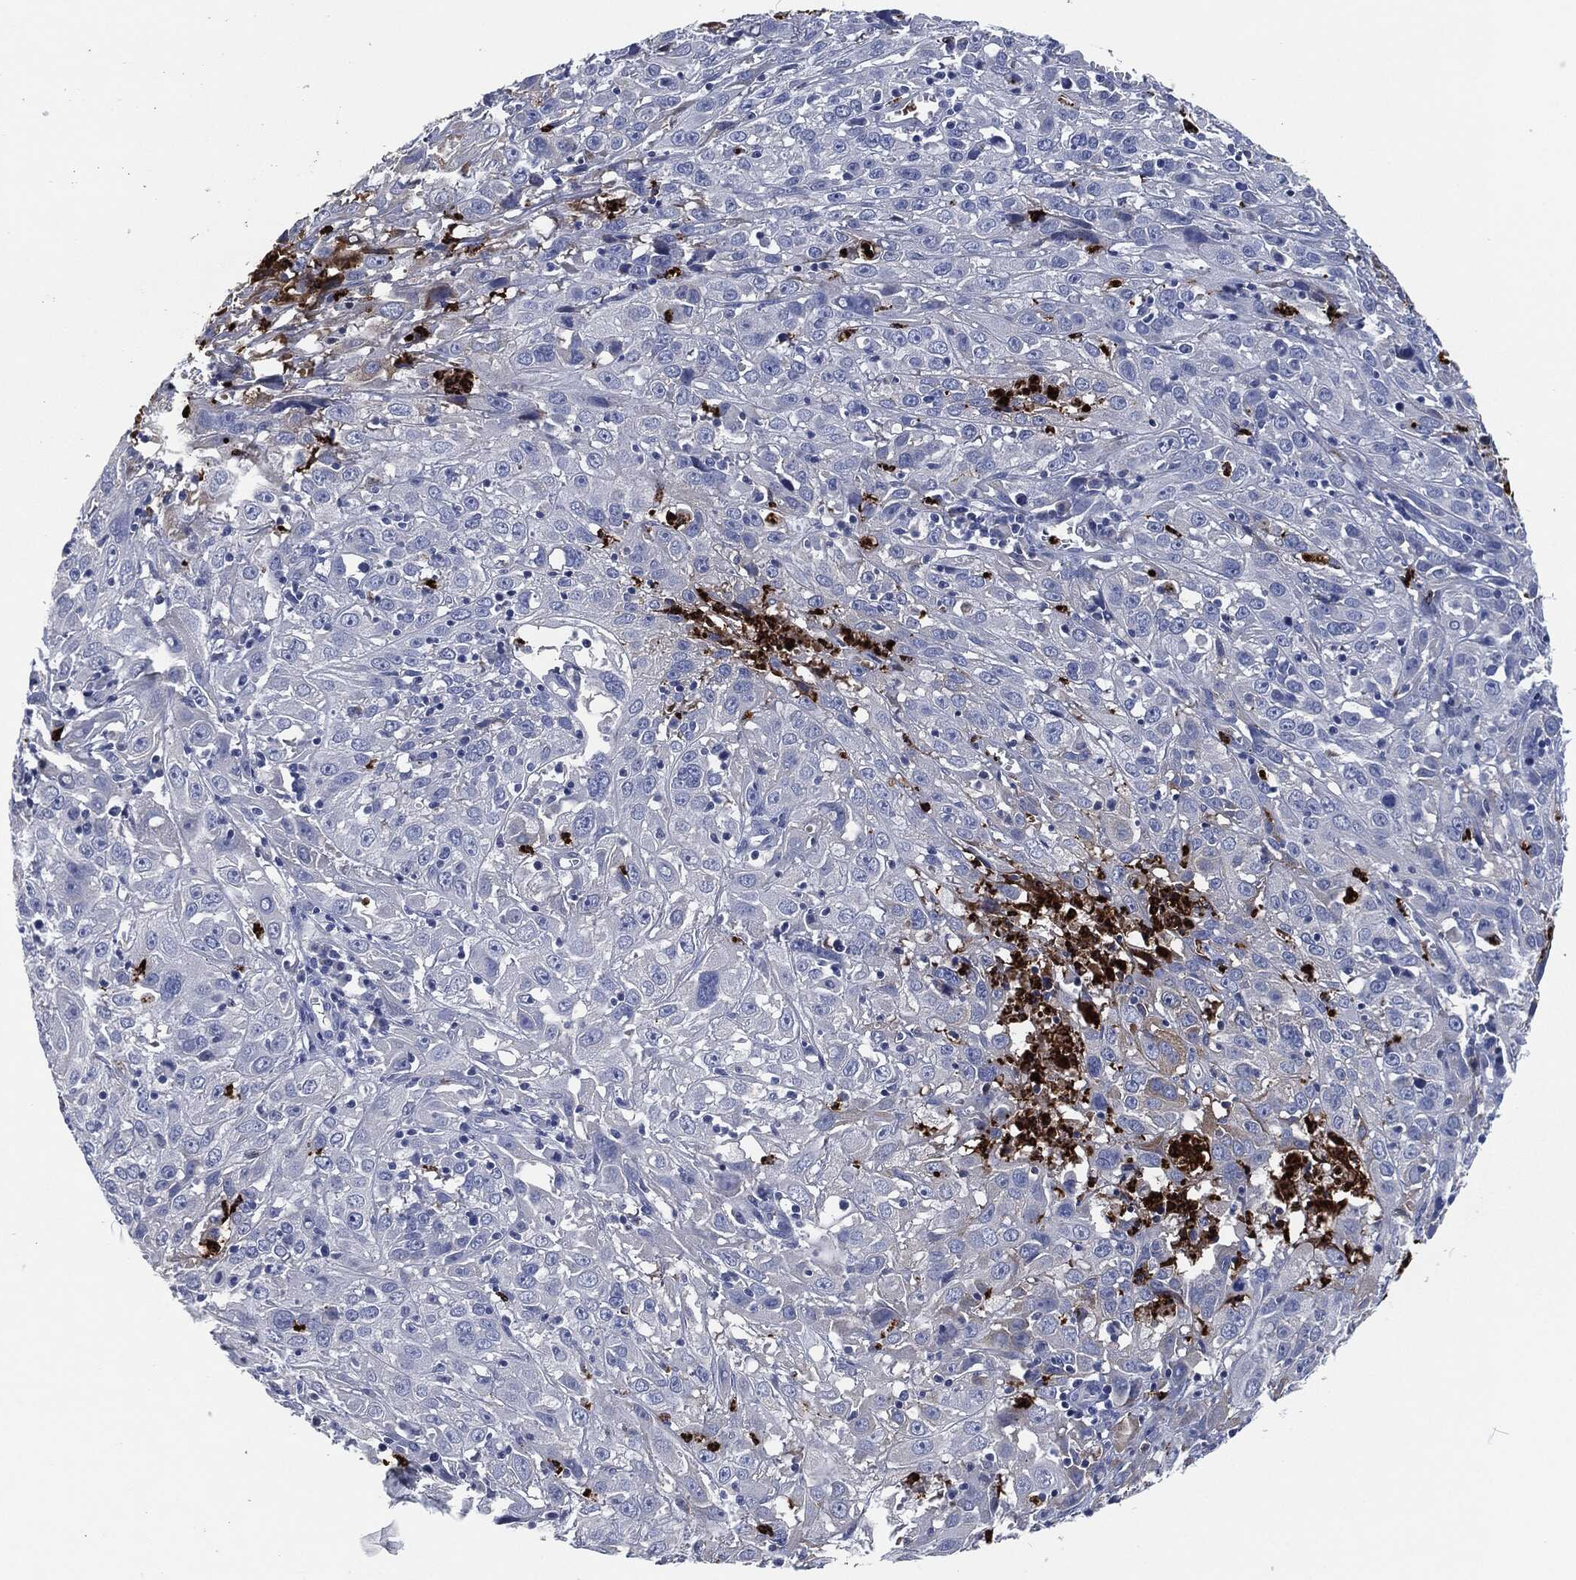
{"staining": {"intensity": "negative", "quantity": "none", "location": "none"}, "tissue": "cervical cancer", "cell_type": "Tumor cells", "image_type": "cancer", "snomed": [{"axis": "morphology", "description": "Squamous cell carcinoma, NOS"}, {"axis": "topography", "description": "Cervix"}], "caption": "IHC photomicrograph of cervical cancer stained for a protein (brown), which exhibits no staining in tumor cells. The staining was performed using DAB to visualize the protein expression in brown, while the nuclei were stained in blue with hematoxylin (Magnification: 20x).", "gene": "MPO", "patient": {"sex": "female", "age": 32}}